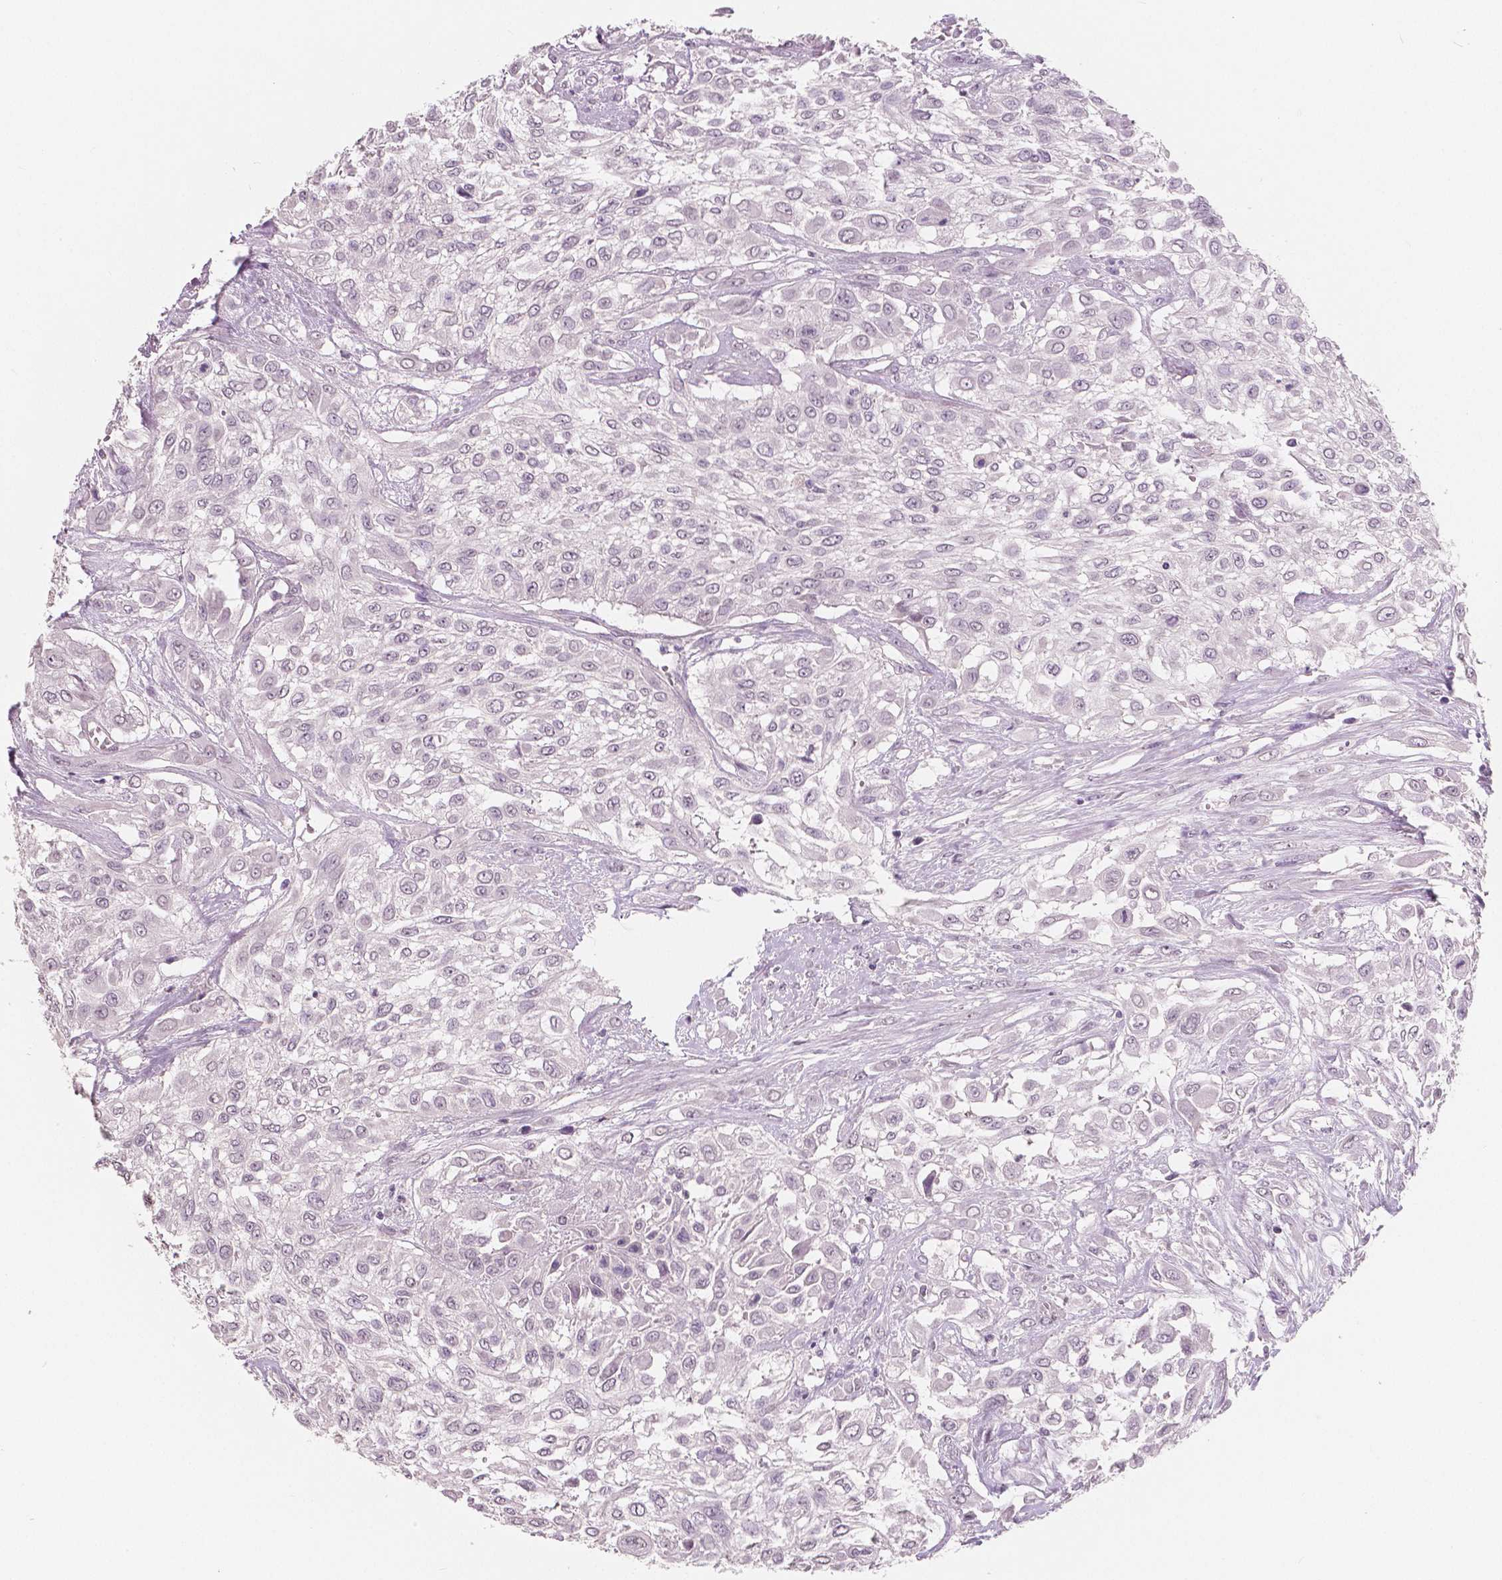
{"staining": {"intensity": "negative", "quantity": "none", "location": "none"}, "tissue": "urothelial cancer", "cell_type": "Tumor cells", "image_type": "cancer", "snomed": [{"axis": "morphology", "description": "Urothelial carcinoma, High grade"}, {"axis": "topography", "description": "Urinary bladder"}], "caption": "Micrograph shows no significant protein positivity in tumor cells of high-grade urothelial carcinoma.", "gene": "KIT", "patient": {"sex": "male", "age": 57}}